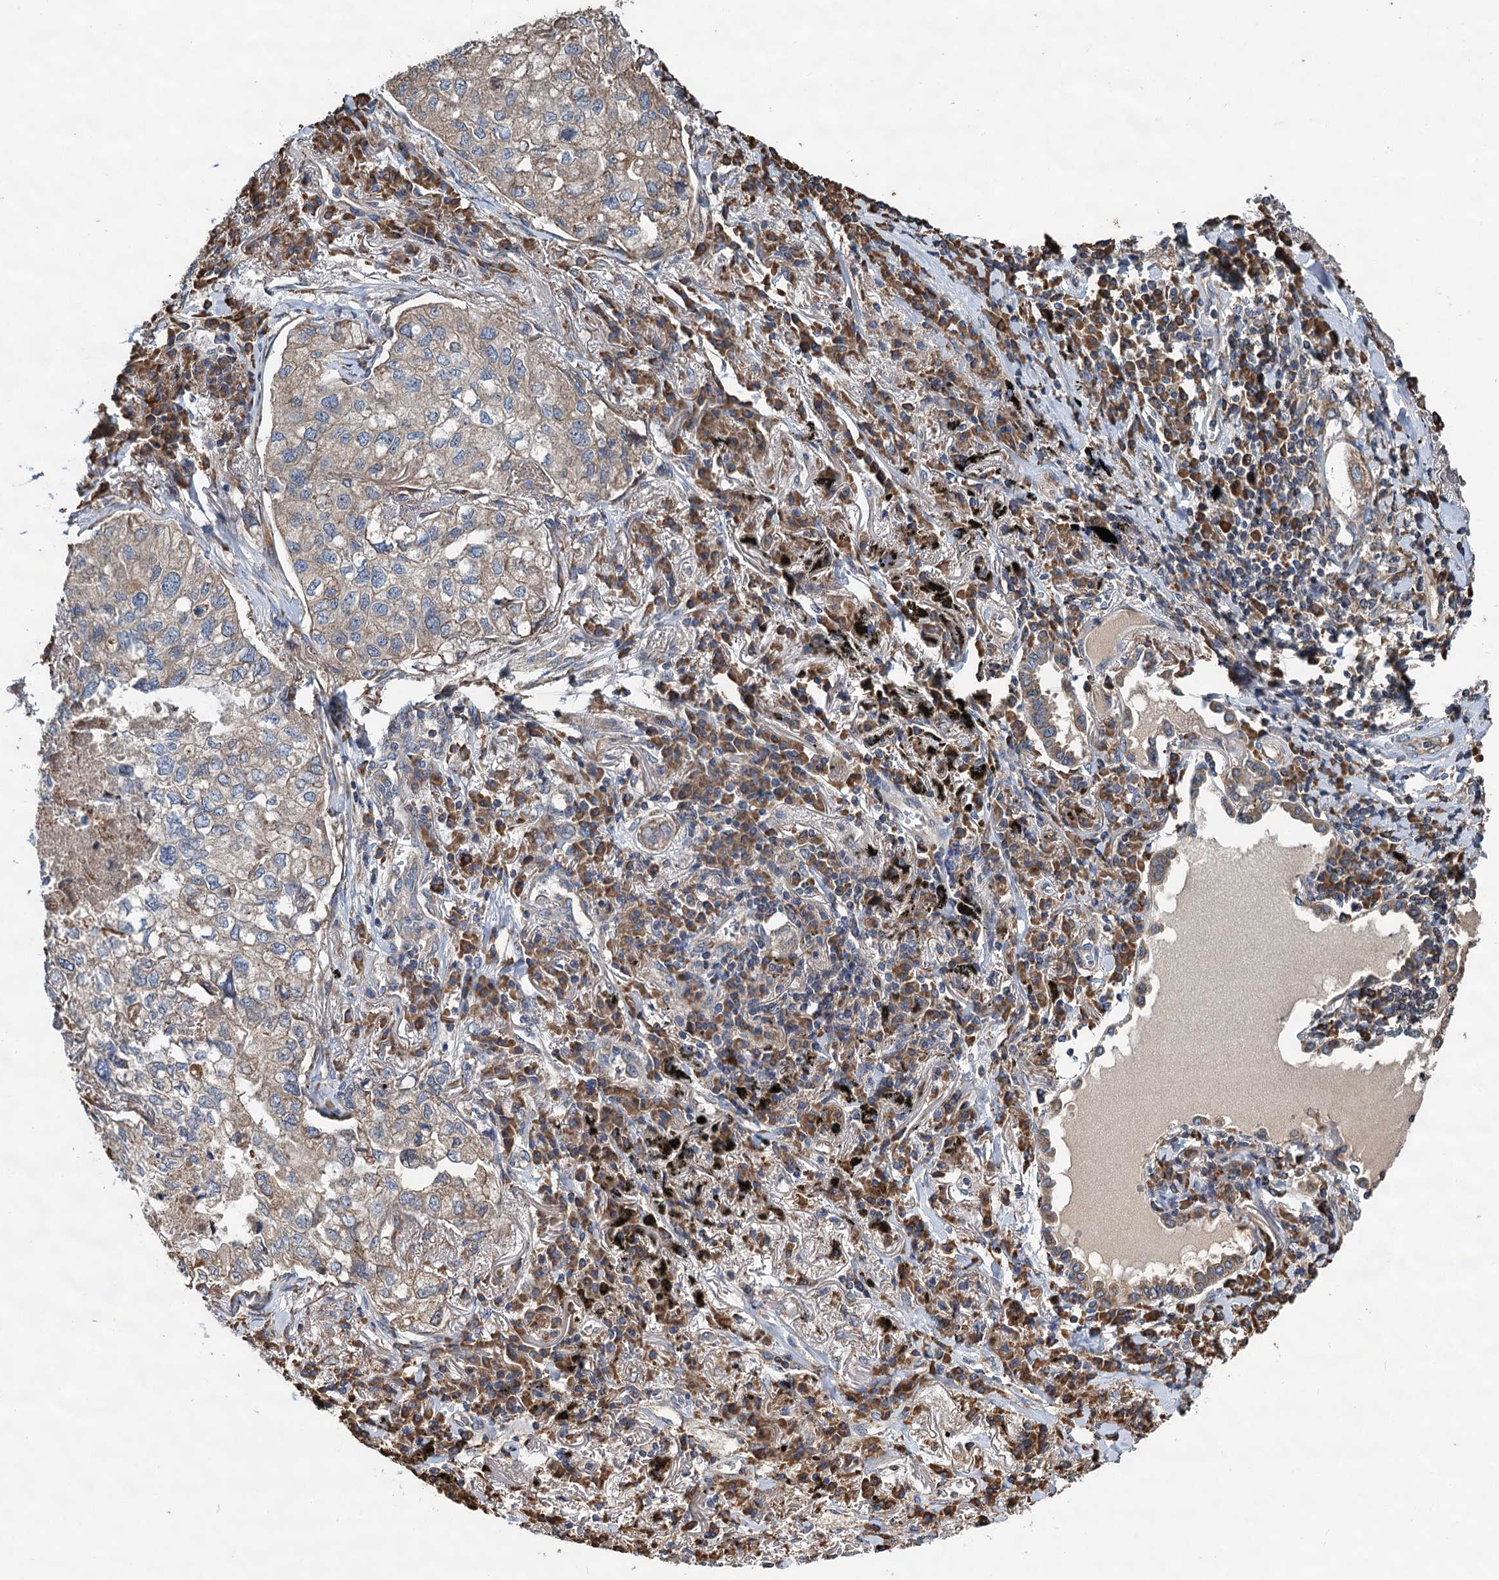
{"staining": {"intensity": "weak", "quantity": "25%-75%", "location": "cytoplasmic/membranous"}, "tissue": "lung cancer", "cell_type": "Tumor cells", "image_type": "cancer", "snomed": [{"axis": "morphology", "description": "Adenocarcinoma, NOS"}, {"axis": "topography", "description": "Lung"}], "caption": "Protein staining displays weak cytoplasmic/membranous positivity in about 25%-75% of tumor cells in lung cancer (adenocarcinoma).", "gene": "LINS1", "patient": {"sex": "male", "age": 65}}